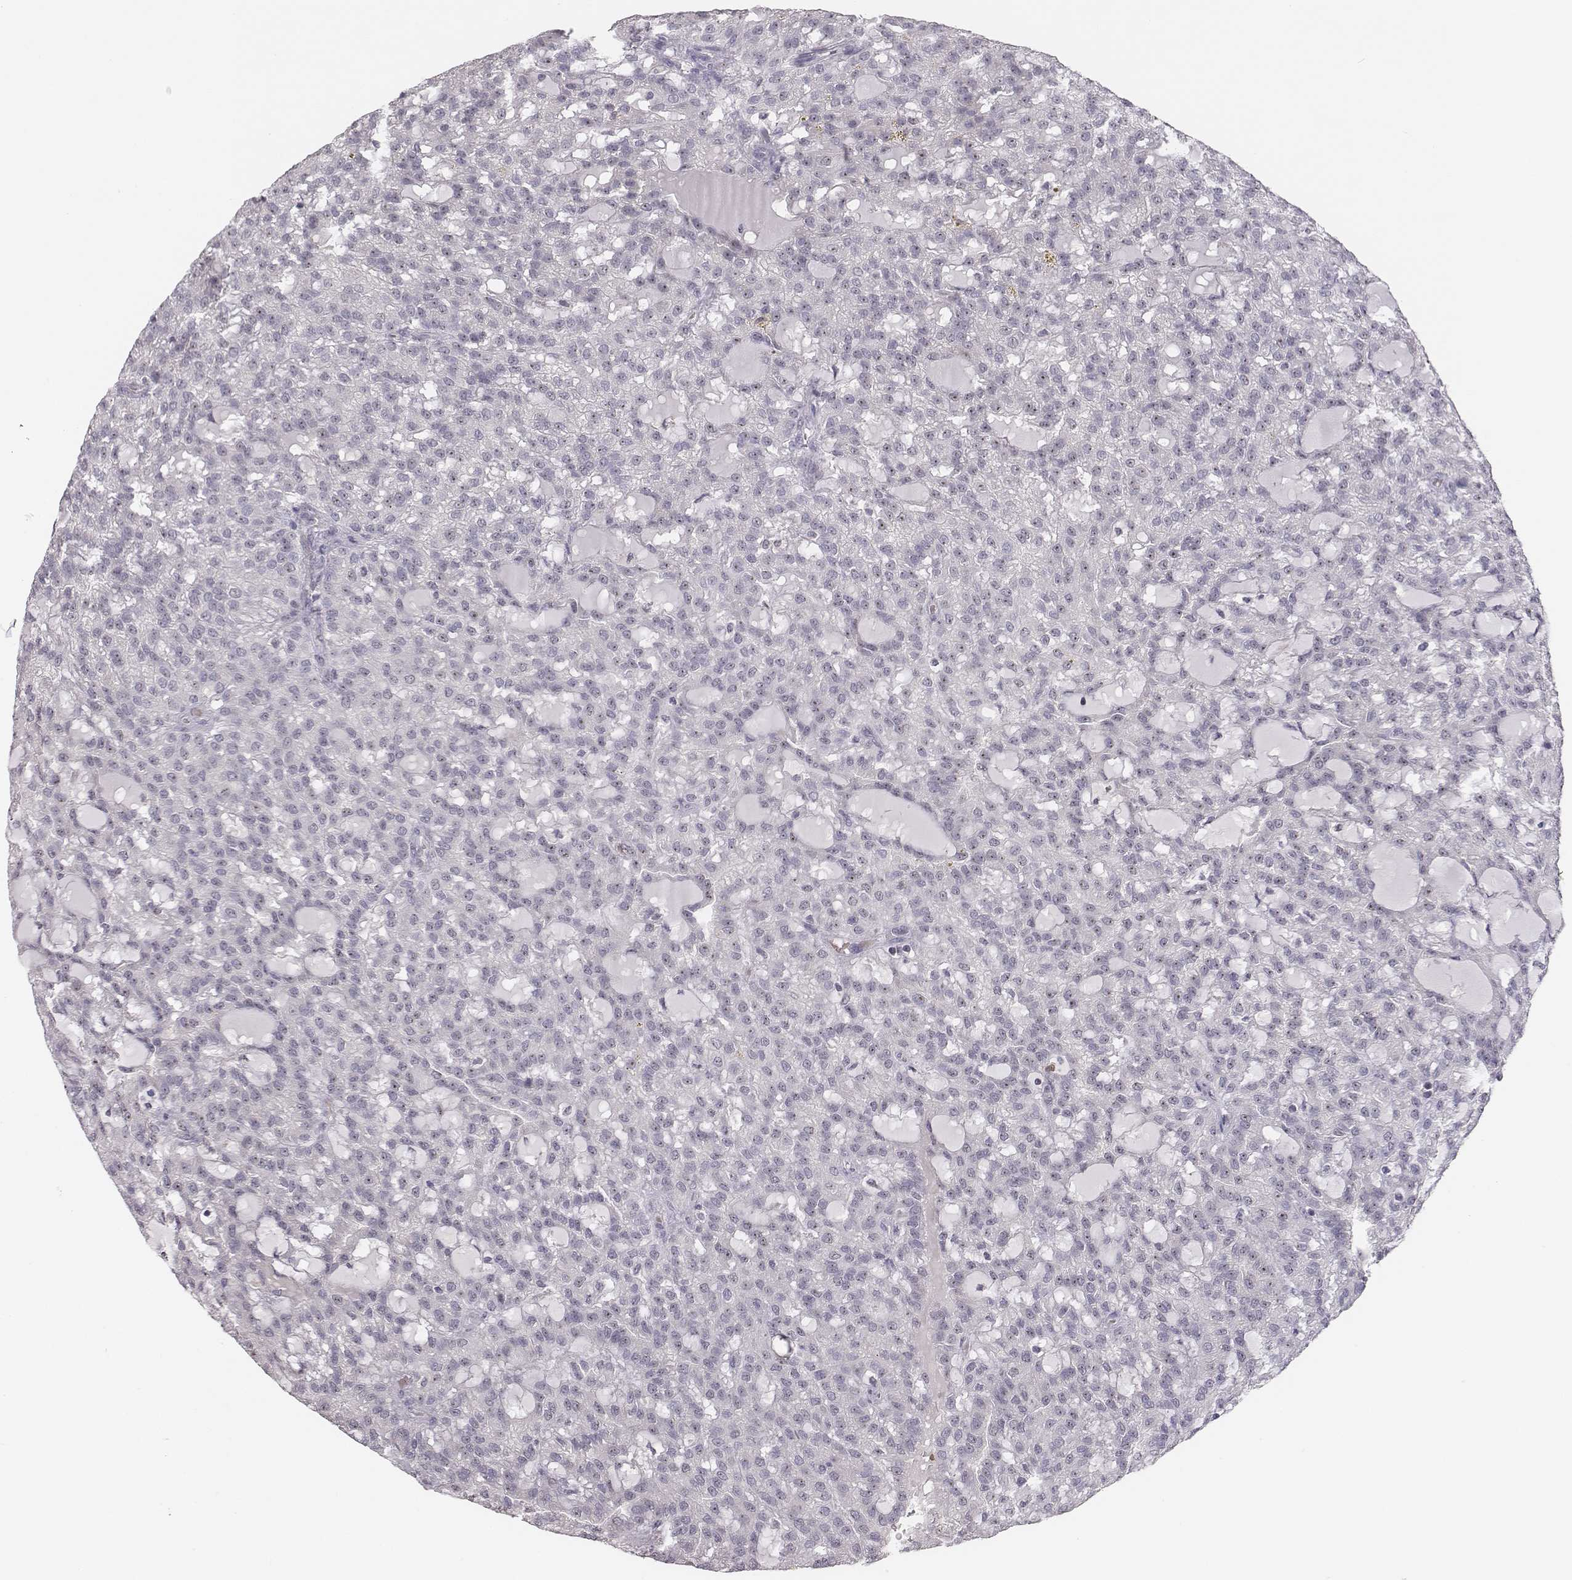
{"staining": {"intensity": "moderate", "quantity": "<25%", "location": "nuclear"}, "tissue": "renal cancer", "cell_type": "Tumor cells", "image_type": "cancer", "snomed": [{"axis": "morphology", "description": "Adenocarcinoma, NOS"}, {"axis": "topography", "description": "Kidney"}], "caption": "High-magnification brightfield microscopy of renal cancer (adenocarcinoma) stained with DAB (3,3'-diaminobenzidine) (brown) and counterstained with hematoxylin (blue). tumor cells exhibit moderate nuclear expression is identified in about<25% of cells.", "gene": "NIFK", "patient": {"sex": "male", "age": 63}}